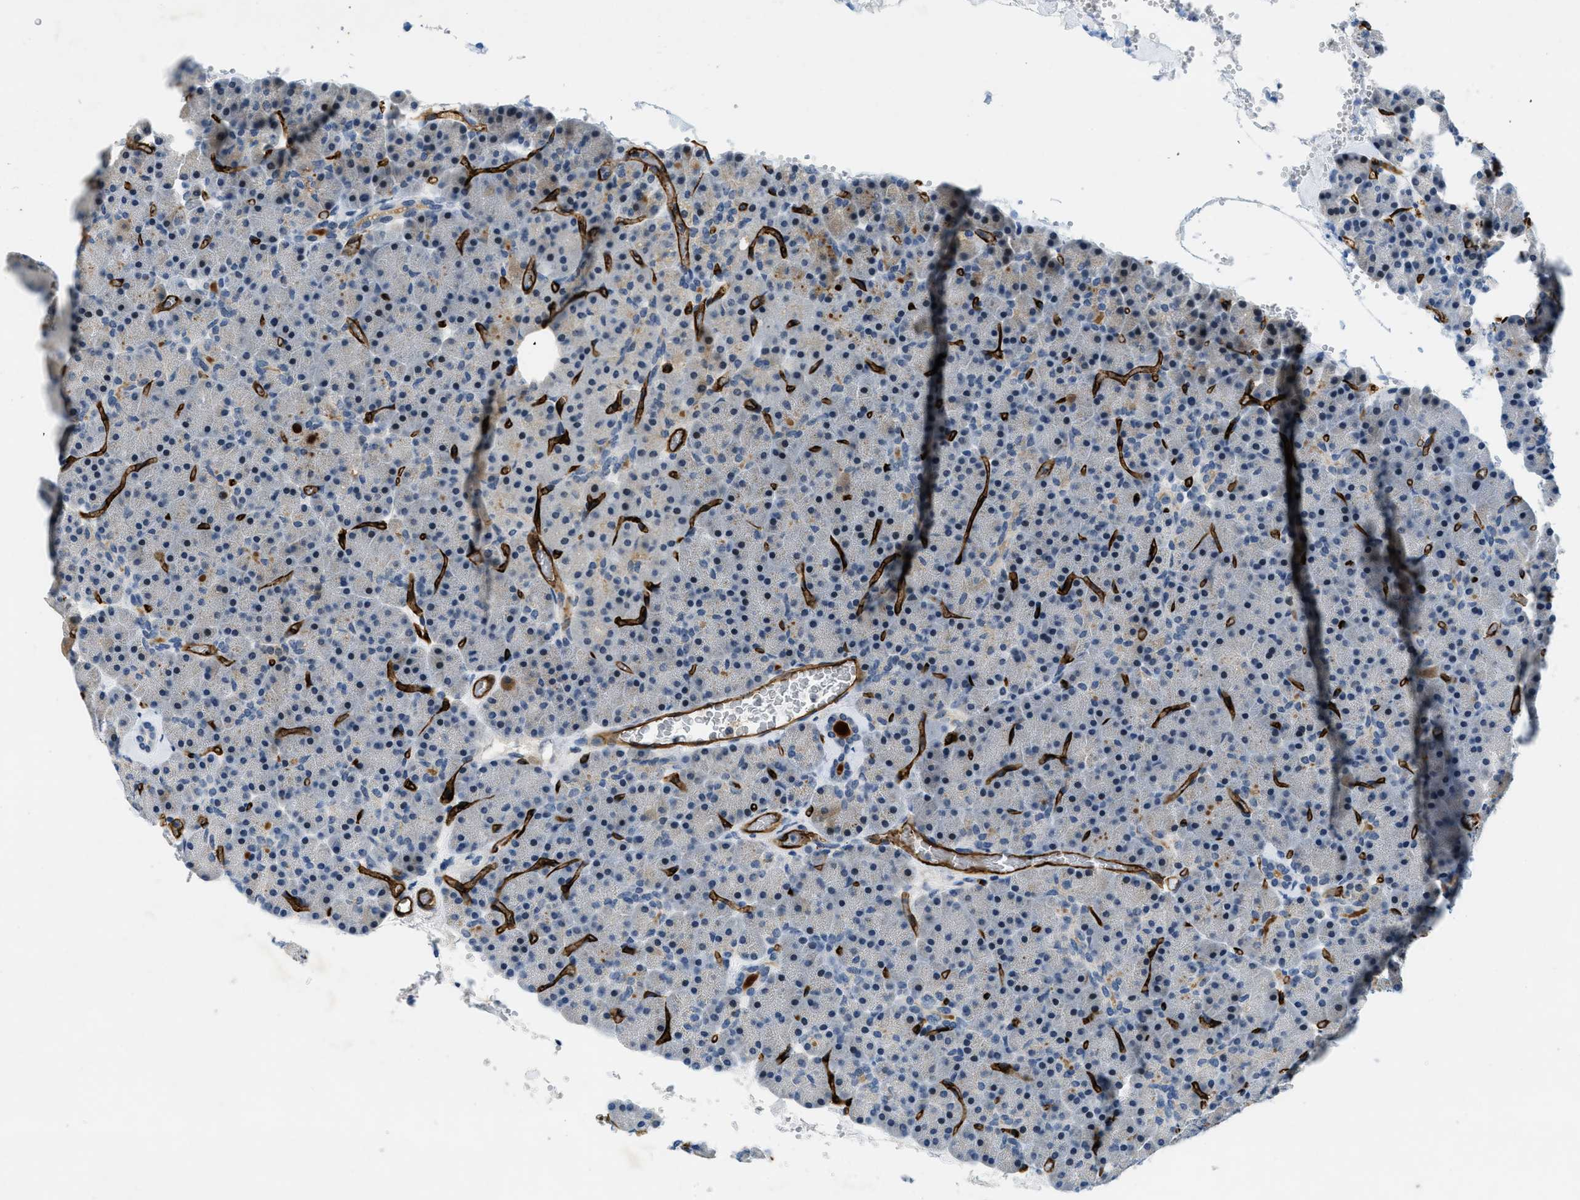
{"staining": {"intensity": "moderate", "quantity": "<25%", "location": "cytoplasmic/membranous"}, "tissue": "pancreas", "cell_type": "Exocrine glandular cells", "image_type": "normal", "snomed": [{"axis": "morphology", "description": "Normal tissue, NOS"}, {"axis": "topography", "description": "Pancreas"}], "caption": "Benign pancreas was stained to show a protein in brown. There is low levels of moderate cytoplasmic/membranous staining in approximately <25% of exocrine glandular cells. The staining was performed using DAB to visualize the protein expression in brown, while the nuclei were stained in blue with hematoxylin (Magnification: 20x).", "gene": "SLCO2A1", "patient": {"sex": "female", "age": 35}}